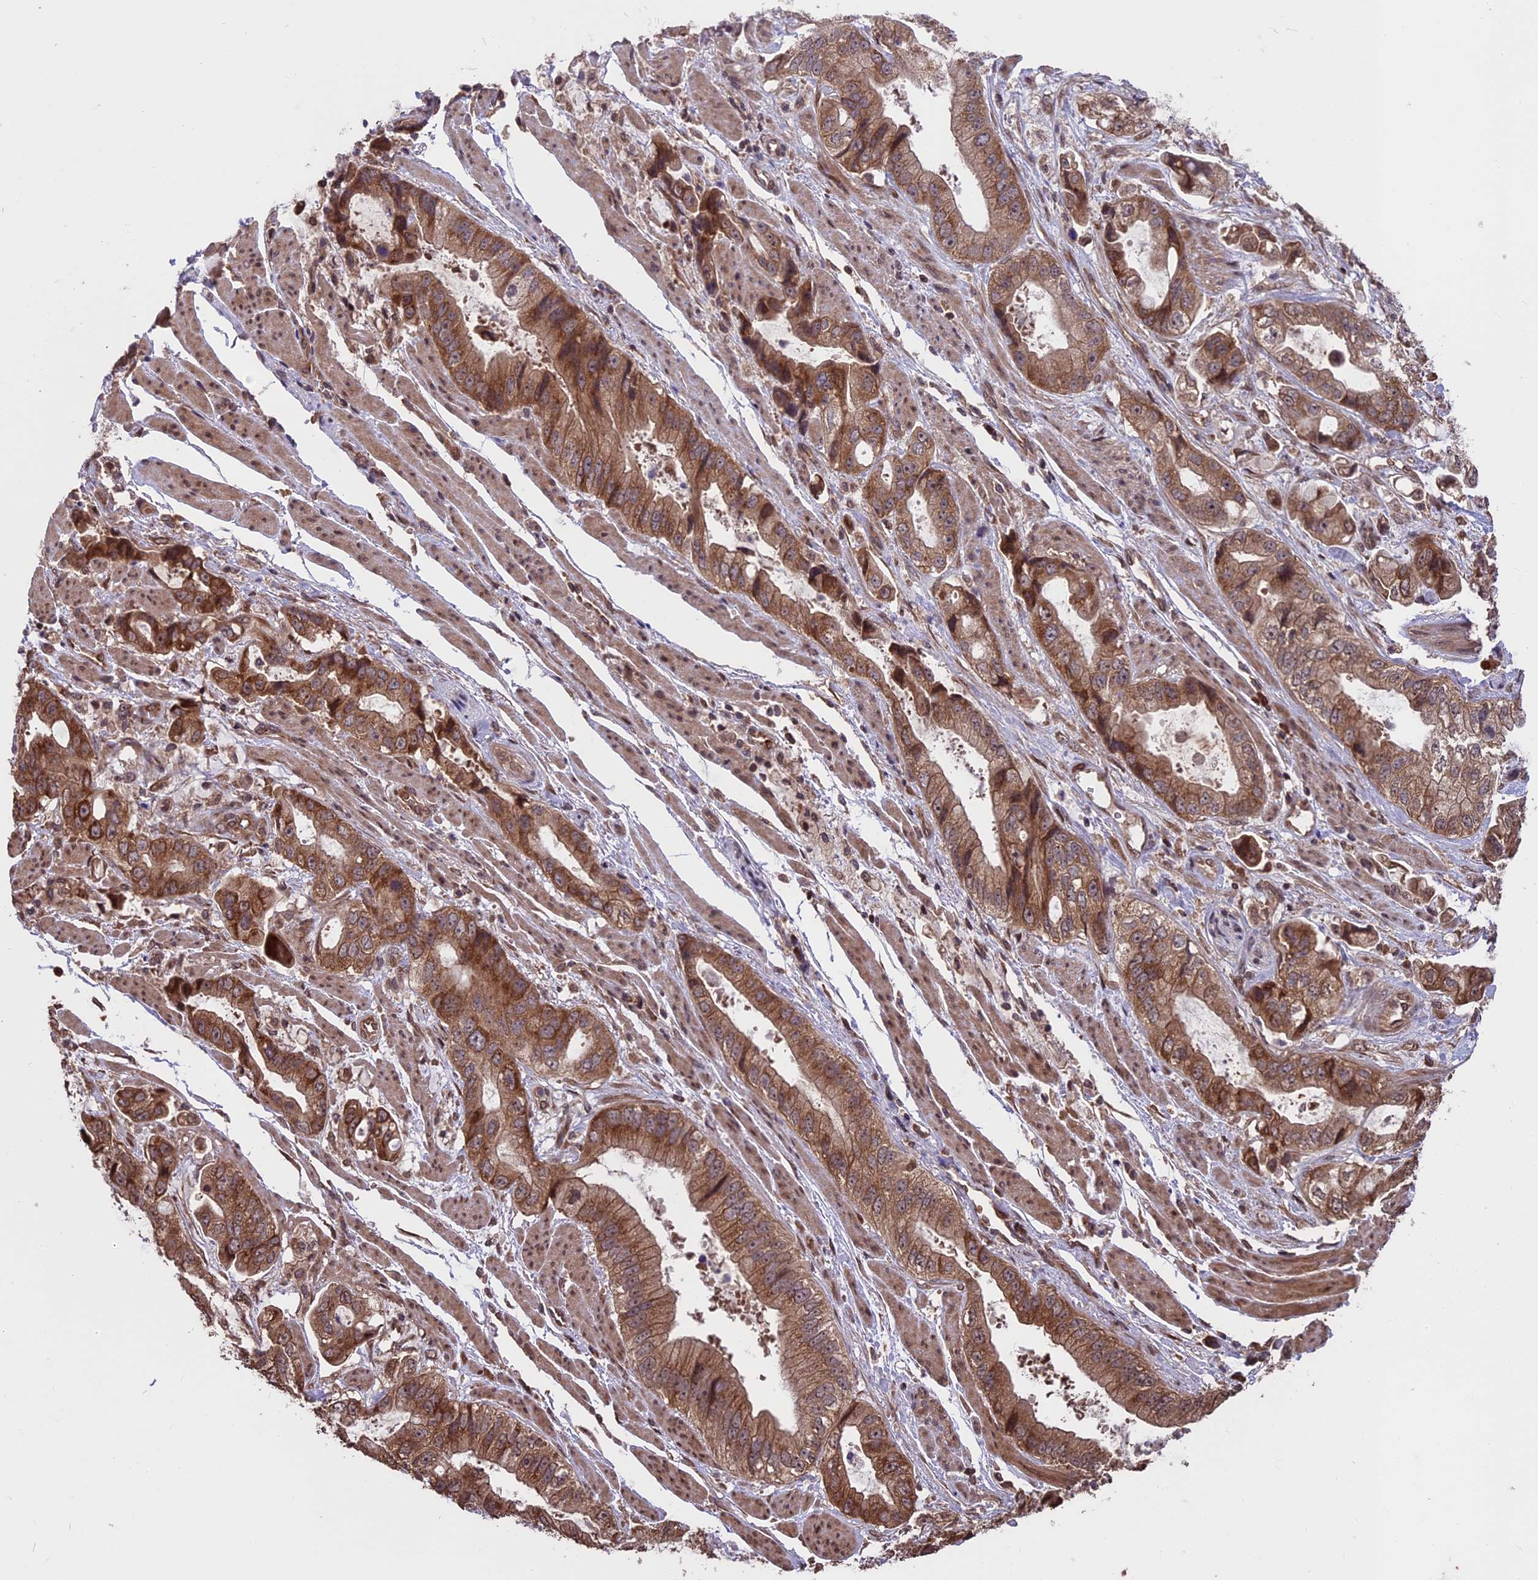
{"staining": {"intensity": "moderate", "quantity": ">75%", "location": "cytoplasmic/membranous,nuclear"}, "tissue": "stomach cancer", "cell_type": "Tumor cells", "image_type": "cancer", "snomed": [{"axis": "morphology", "description": "Adenocarcinoma, NOS"}, {"axis": "topography", "description": "Stomach"}], "caption": "High-power microscopy captured an immunohistochemistry micrograph of stomach cancer (adenocarcinoma), revealing moderate cytoplasmic/membranous and nuclear positivity in about >75% of tumor cells. (DAB (3,3'-diaminobenzidine) IHC, brown staining for protein, blue staining for nuclei).", "gene": "ZNF598", "patient": {"sex": "male", "age": 62}}